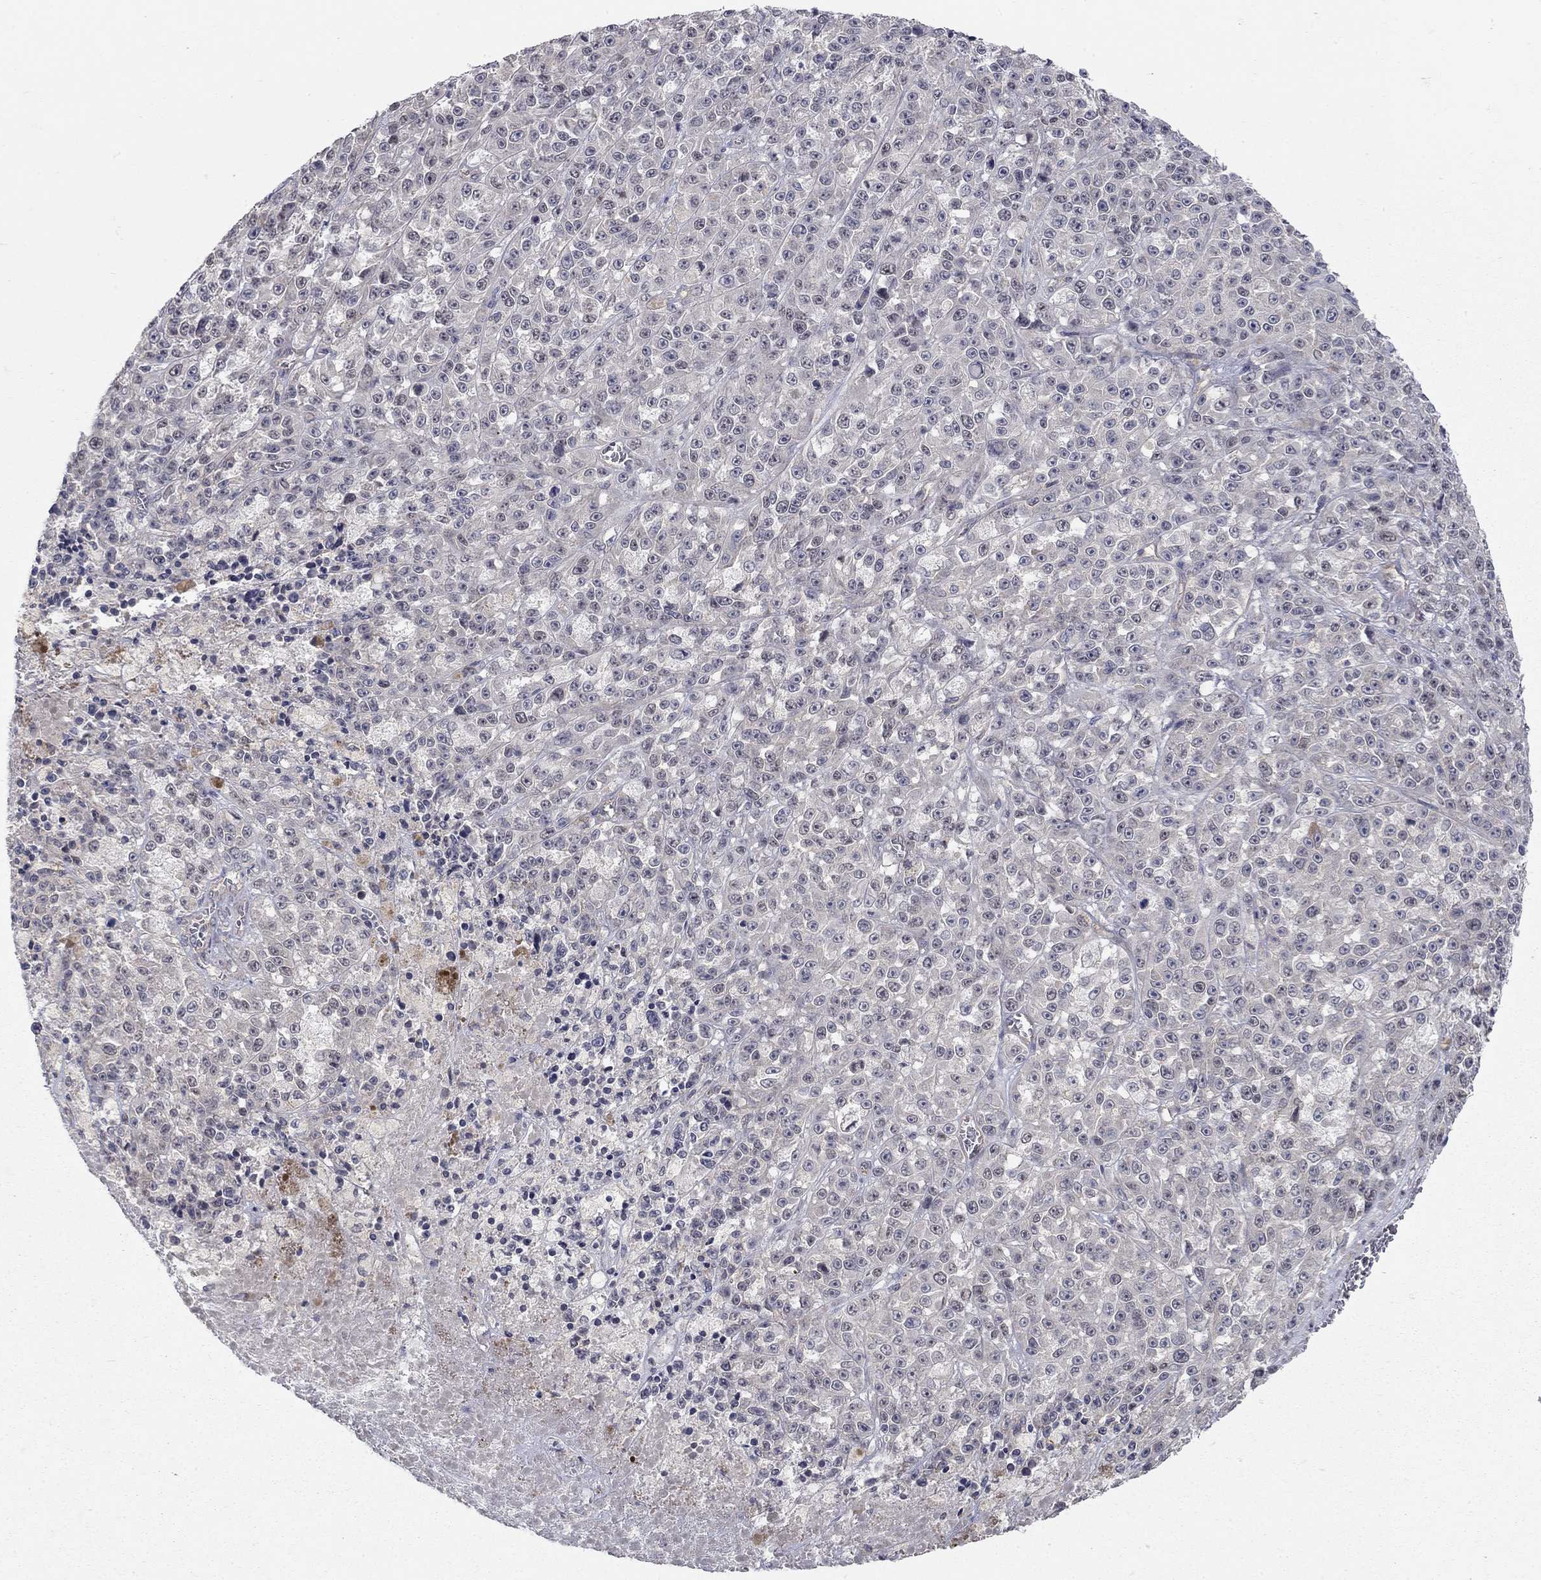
{"staining": {"intensity": "negative", "quantity": "none", "location": "none"}, "tissue": "melanoma", "cell_type": "Tumor cells", "image_type": "cancer", "snomed": [{"axis": "morphology", "description": "Malignant melanoma, NOS"}, {"axis": "topography", "description": "Skin"}], "caption": "Tumor cells are negative for protein expression in human melanoma. The staining is performed using DAB brown chromogen with nuclei counter-stained in using hematoxylin.", "gene": "WASF3", "patient": {"sex": "female", "age": 58}}